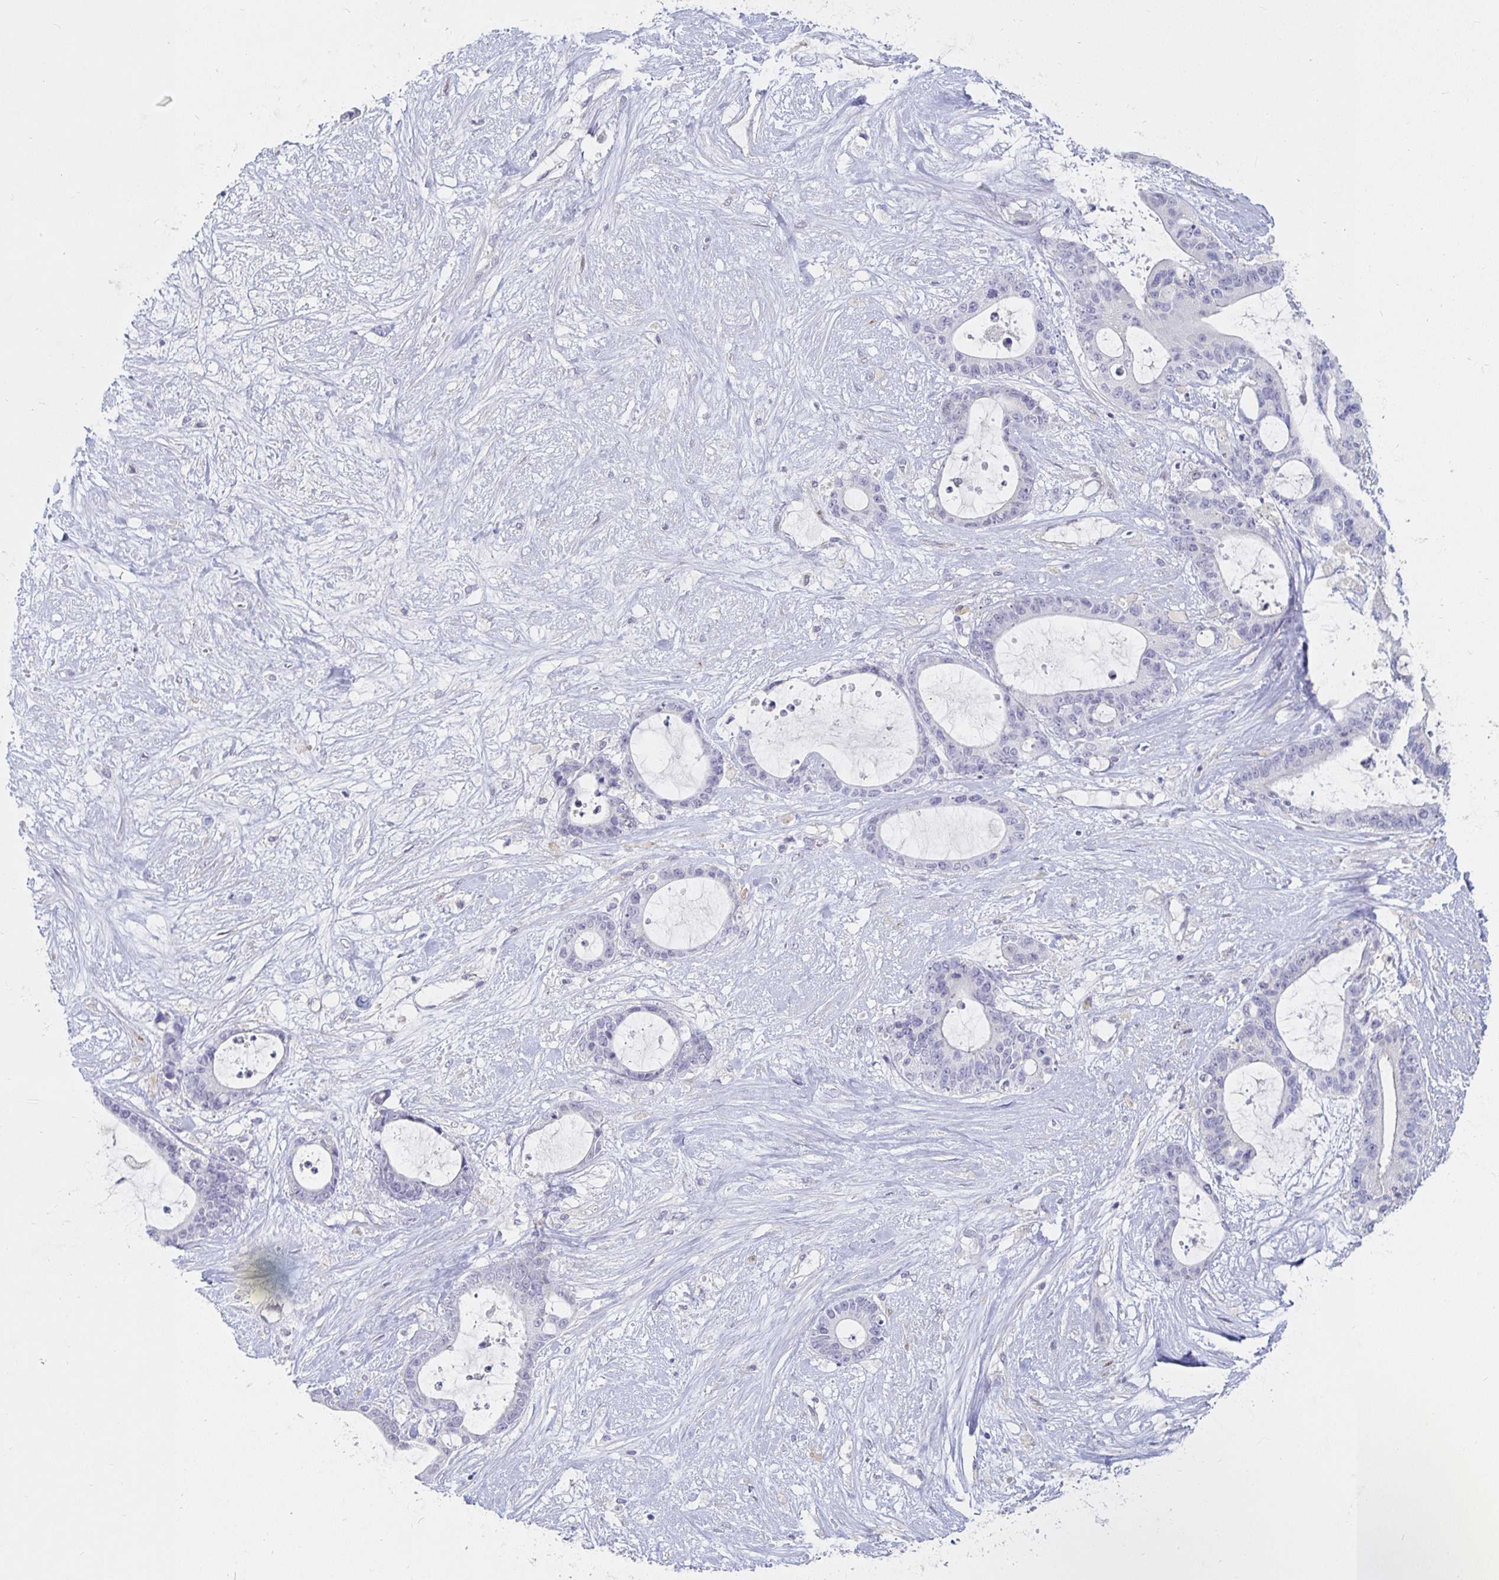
{"staining": {"intensity": "negative", "quantity": "none", "location": "none"}, "tissue": "liver cancer", "cell_type": "Tumor cells", "image_type": "cancer", "snomed": [{"axis": "morphology", "description": "Normal tissue, NOS"}, {"axis": "morphology", "description": "Cholangiocarcinoma"}, {"axis": "topography", "description": "Liver"}, {"axis": "topography", "description": "Peripheral nerve tissue"}], "caption": "Immunohistochemistry micrograph of liver cholangiocarcinoma stained for a protein (brown), which exhibits no staining in tumor cells.", "gene": "S100G", "patient": {"sex": "female", "age": 73}}